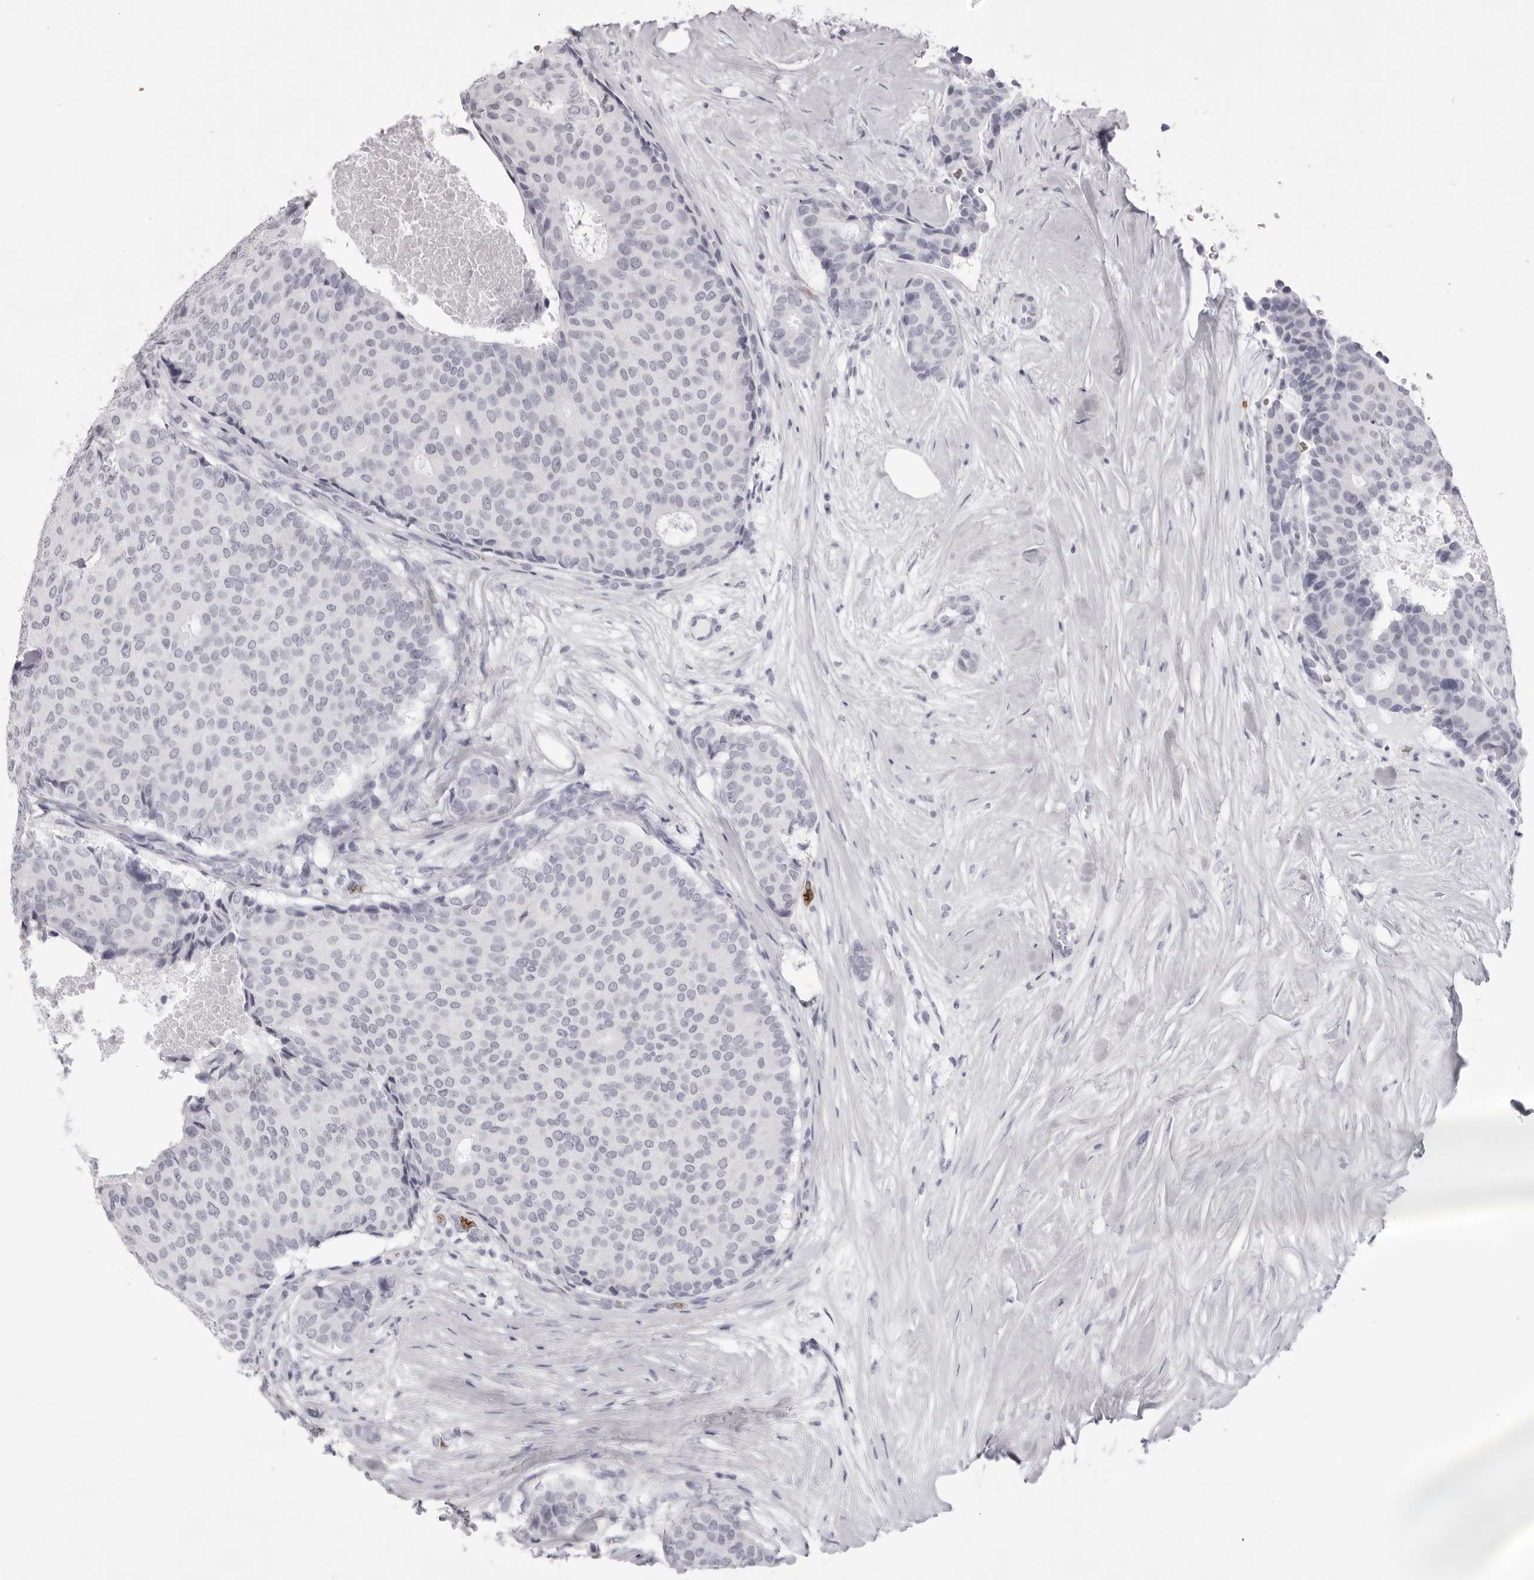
{"staining": {"intensity": "negative", "quantity": "none", "location": "none"}, "tissue": "breast cancer", "cell_type": "Tumor cells", "image_type": "cancer", "snomed": [{"axis": "morphology", "description": "Duct carcinoma"}, {"axis": "topography", "description": "Breast"}], "caption": "Histopathology image shows no protein positivity in tumor cells of breast cancer tissue.", "gene": "SPTA1", "patient": {"sex": "female", "age": 75}}